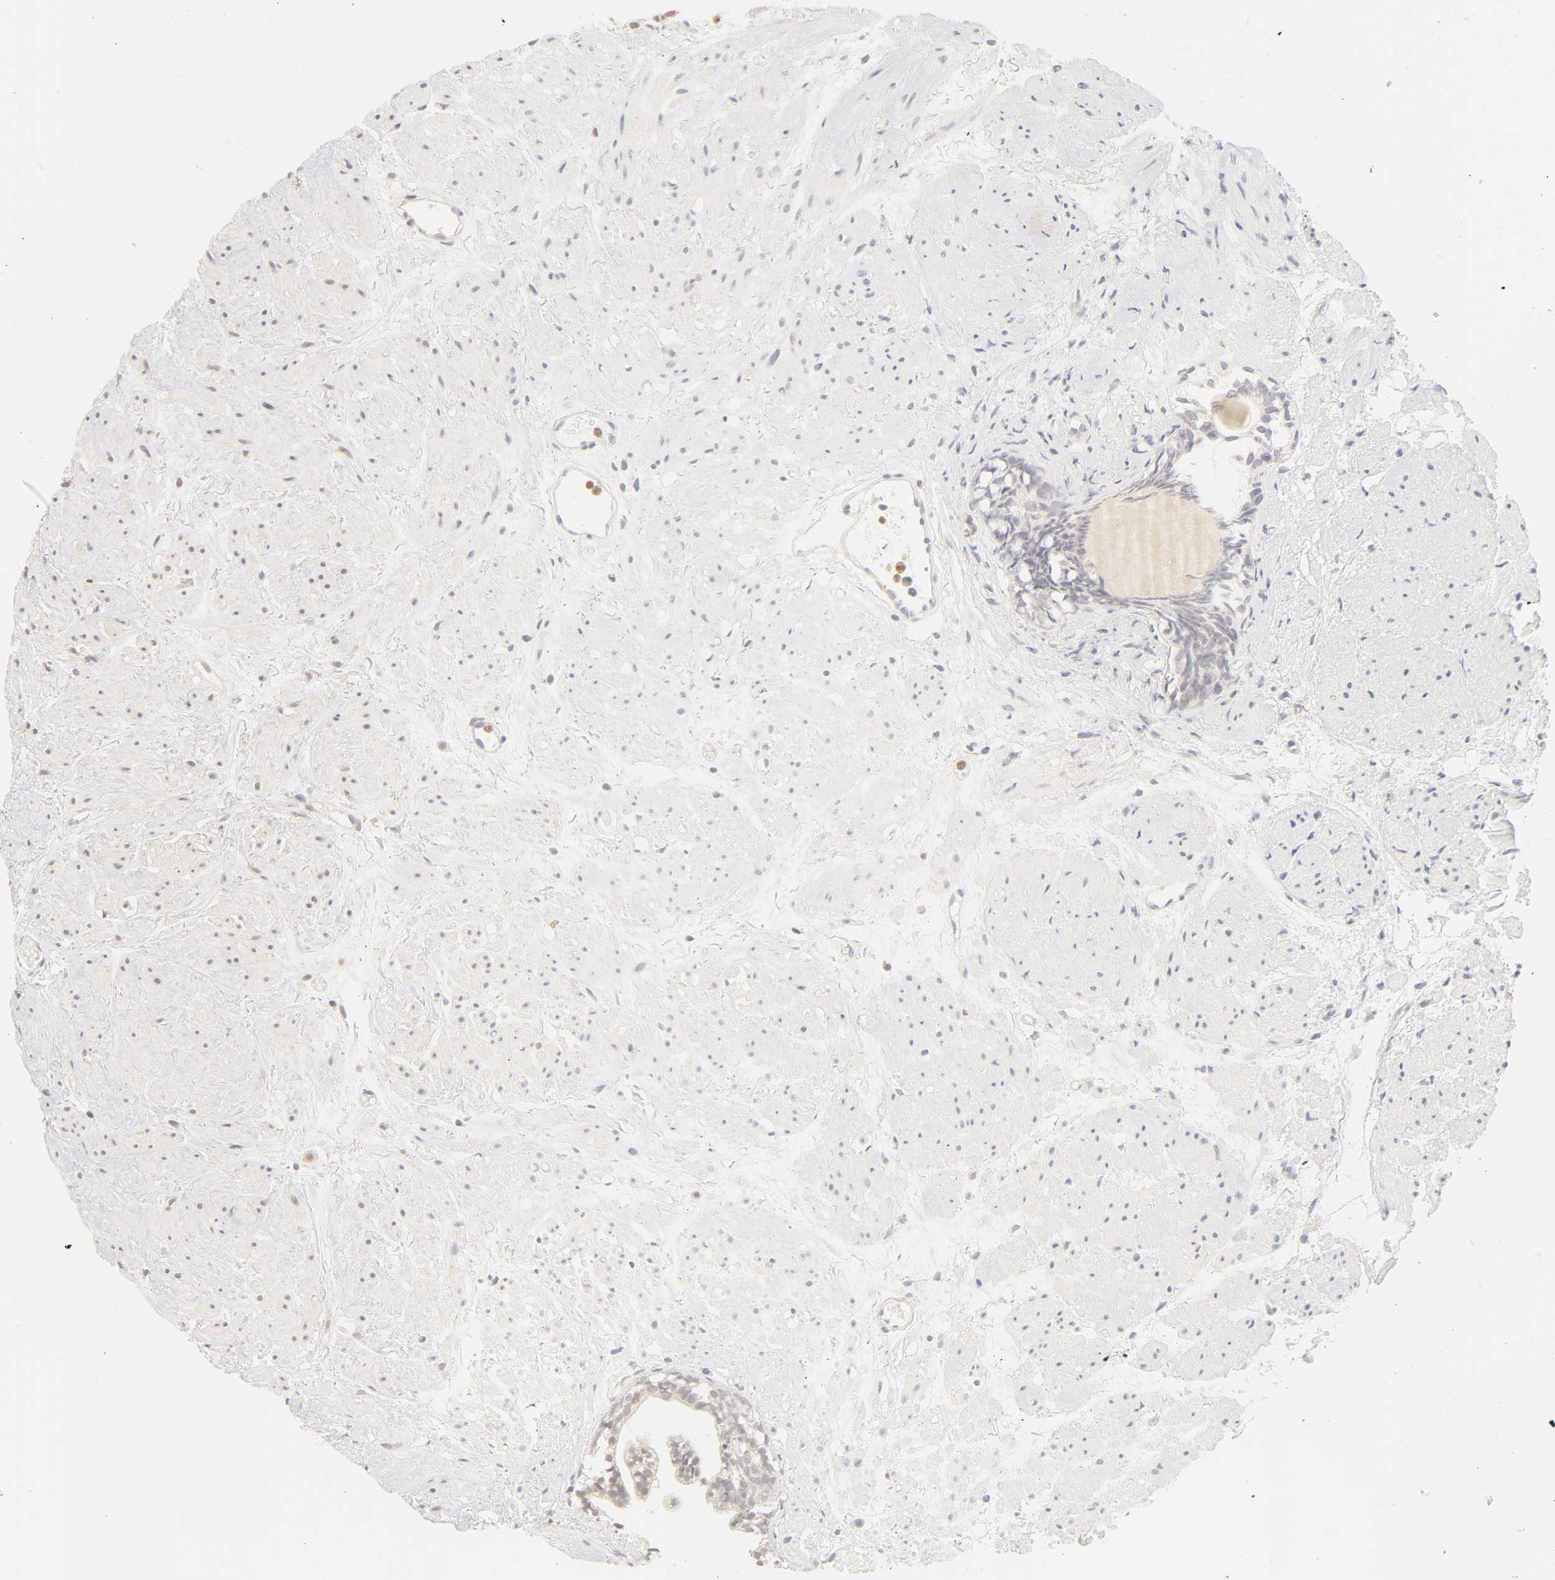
{"staining": {"intensity": "weak", "quantity": "<25%", "location": "cytoplasmic/membranous"}, "tissue": "prostate cancer", "cell_type": "Tumor cells", "image_type": "cancer", "snomed": [{"axis": "morphology", "description": "Adenocarcinoma, High grade"}, {"axis": "topography", "description": "Prostate"}], "caption": "This is a image of immunohistochemistry staining of prostate cancer, which shows no expression in tumor cells.", "gene": "KIF2A", "patient": {"sex": "male", "age": 85}}